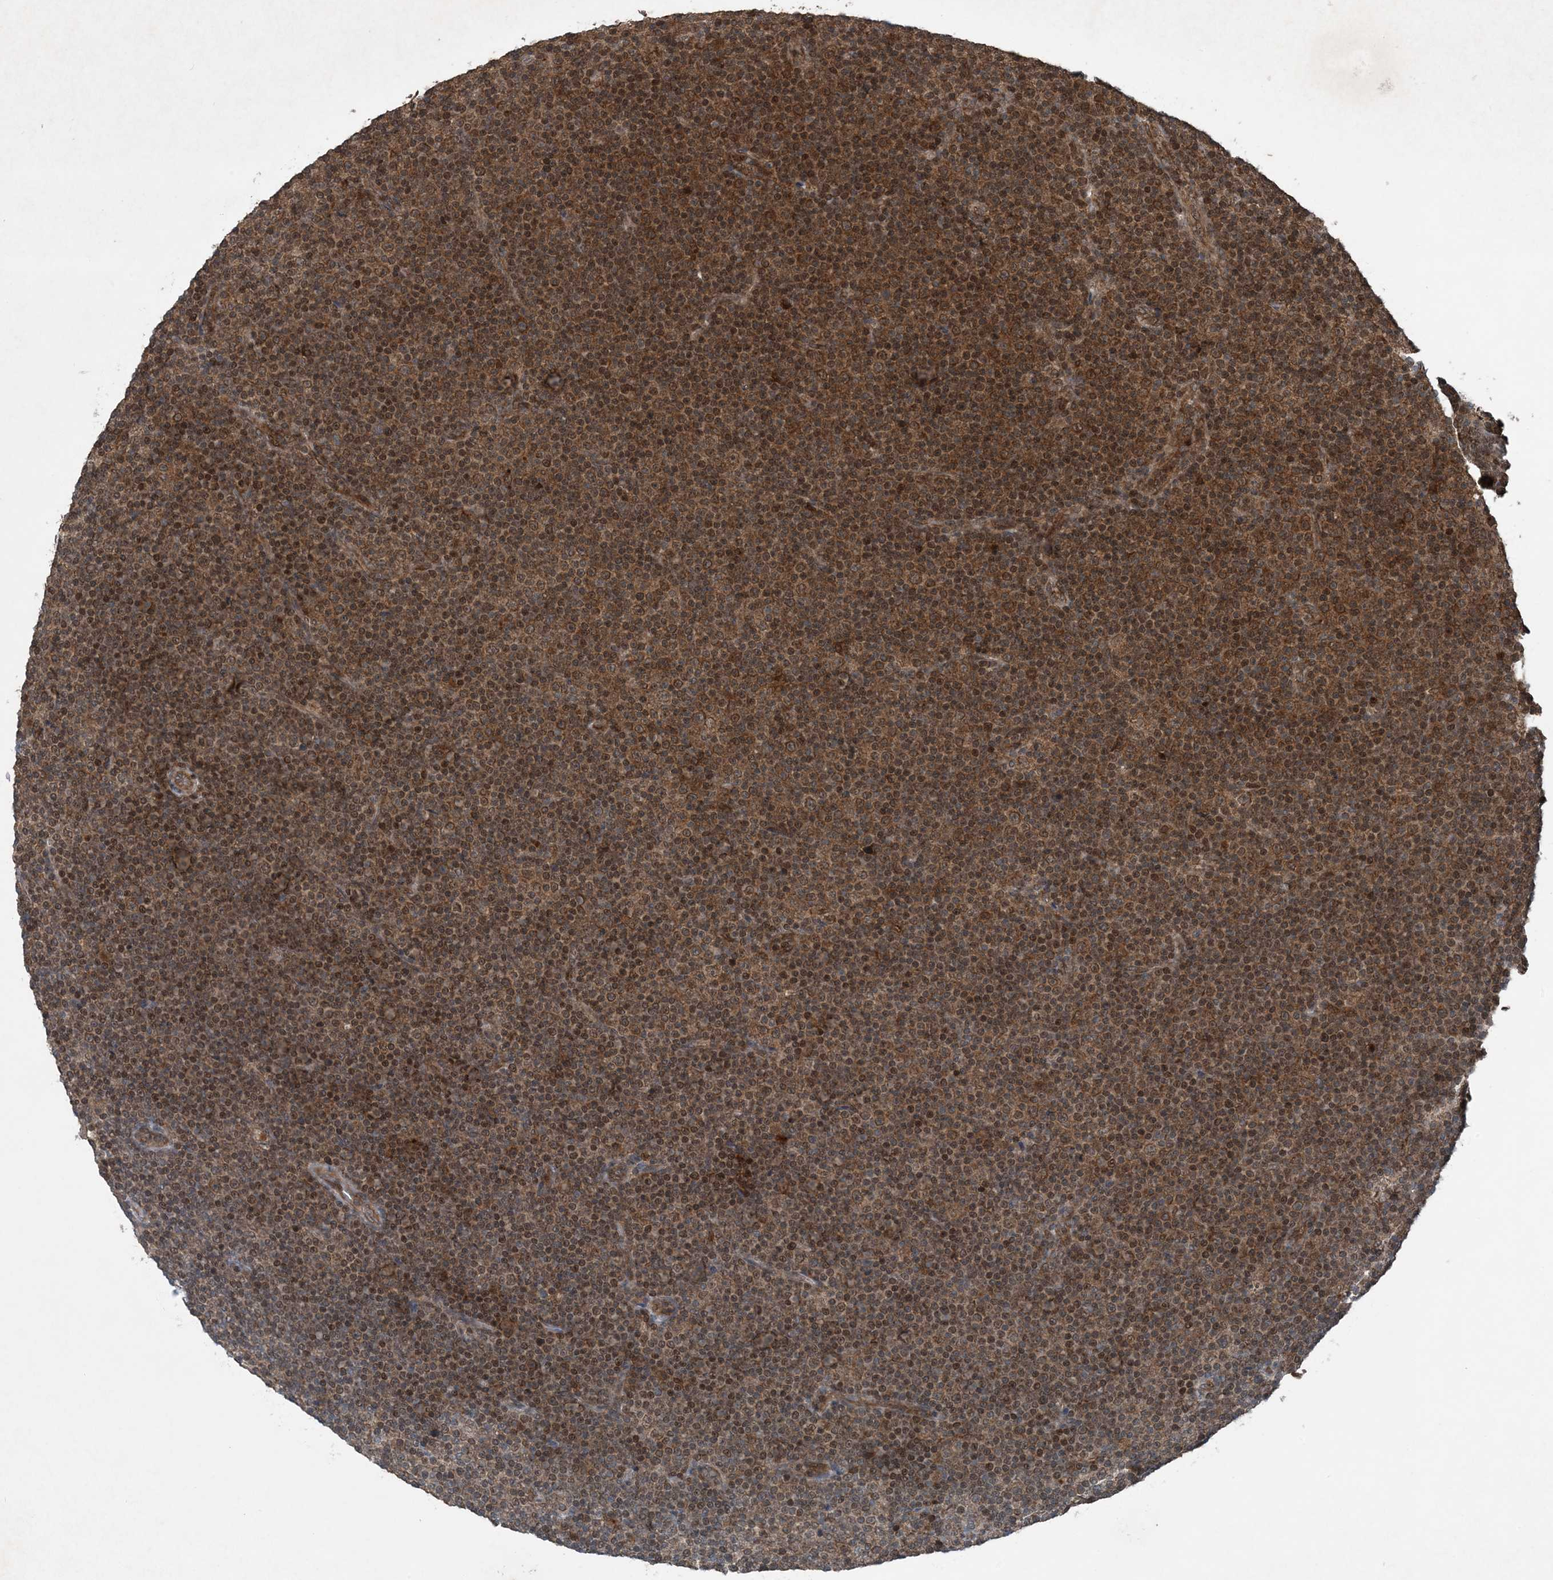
{"staining": {"intensity": "strong", "quantity": ">75%", "location": "cytoplasmic/membranous"}, "tissue": "lymphoma", "cell_type": "Tumor cells", "image_type": "cancer", "snomed": [{"axis": "morphology", "description": "Malignant lymphoma, non-Hodgkin's type, Low grade"}, {"axis": "topography", "description": "Lymph node"}], "caption": "This image displays lymphoma stained with immunohistochemistry to label a protein in brown. The cytoplasmic/membranous of tumor cells show strong positivity for the protein. Nuclei are counter-stained blue.", "gene": "GNG5", "patient": {"sex": "female", "age": 67}}